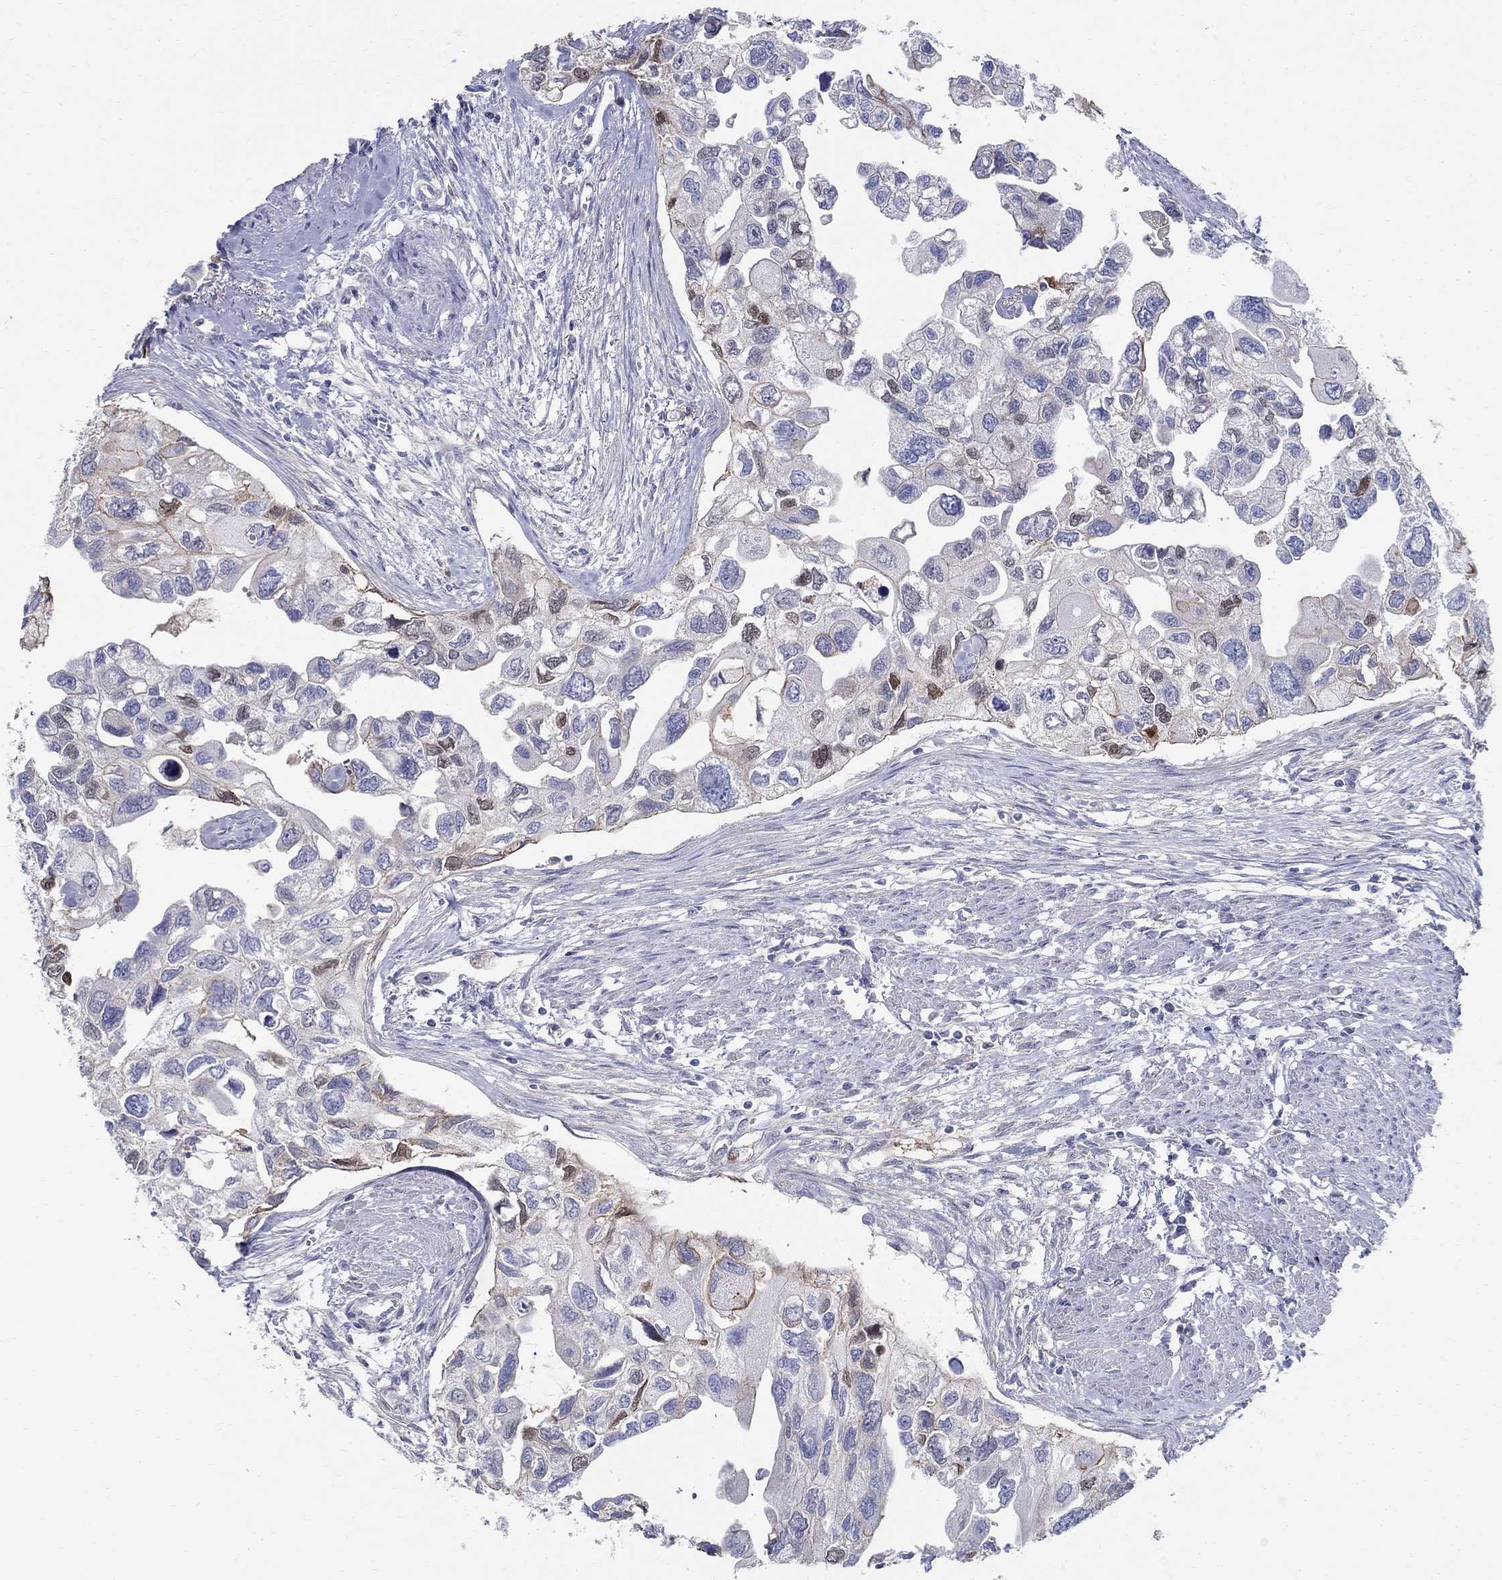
{"staining": {"intensity": "strong", "quantity": "<25%", "location": "nuclear"}, "tissue": "urothelial cancer", "cell_type": "Tumor cells", "image_type": "cancer", "snomed": [{"axis": "morphology", "description": "Urothelial carcinoma, High grade"}, {"axis": "topography", "description": "Urinary bladder"}], "caption": "Urothelial carcinoma (high-grade) stained for a protein displays strong nuclear positivity in tumor cells.", "gene": "SOX2", "patient": {"sex": "male", "age": 59}}